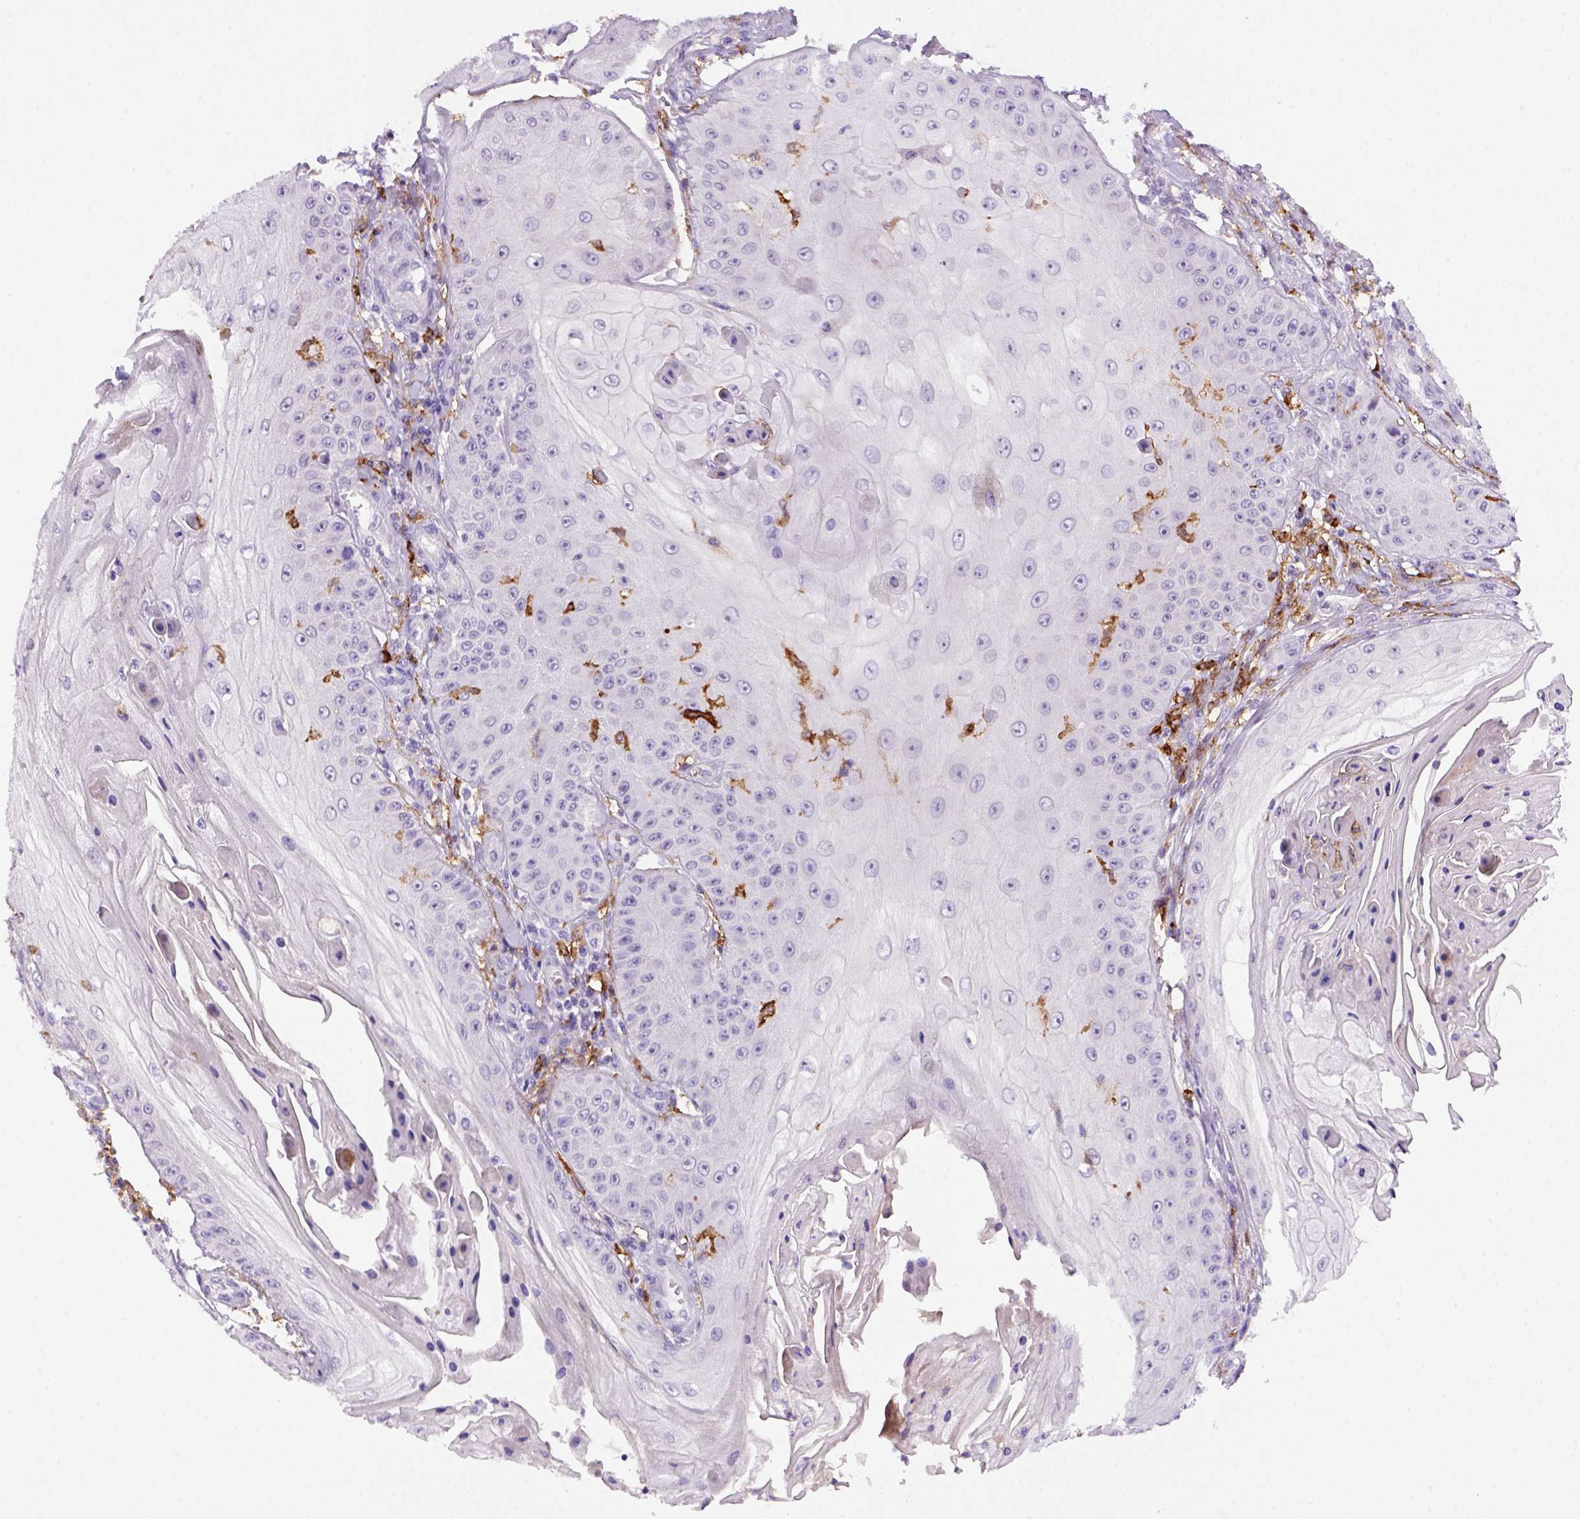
{"staining": {"intensity": "negative", "quantity": "none", "location": "none"}, "tissue": "skin cancer", "cell_type": "Tumor cells", "image_type": "cancer", "snomed": [{"axis": "morphology", "description": "Squamous cell carcinoma, NOS"}, {"axis": "topography", "description": "Skin"}], "caption": "High magnification brightfield microscopy of squamous cell carcinoma (skin) stained with DAB (brown) and counterstained with hematoxylin (blue): tumor cells show no significant expression.", "gene": "CD14", "patient": {"sex": "male", "age": 70}}